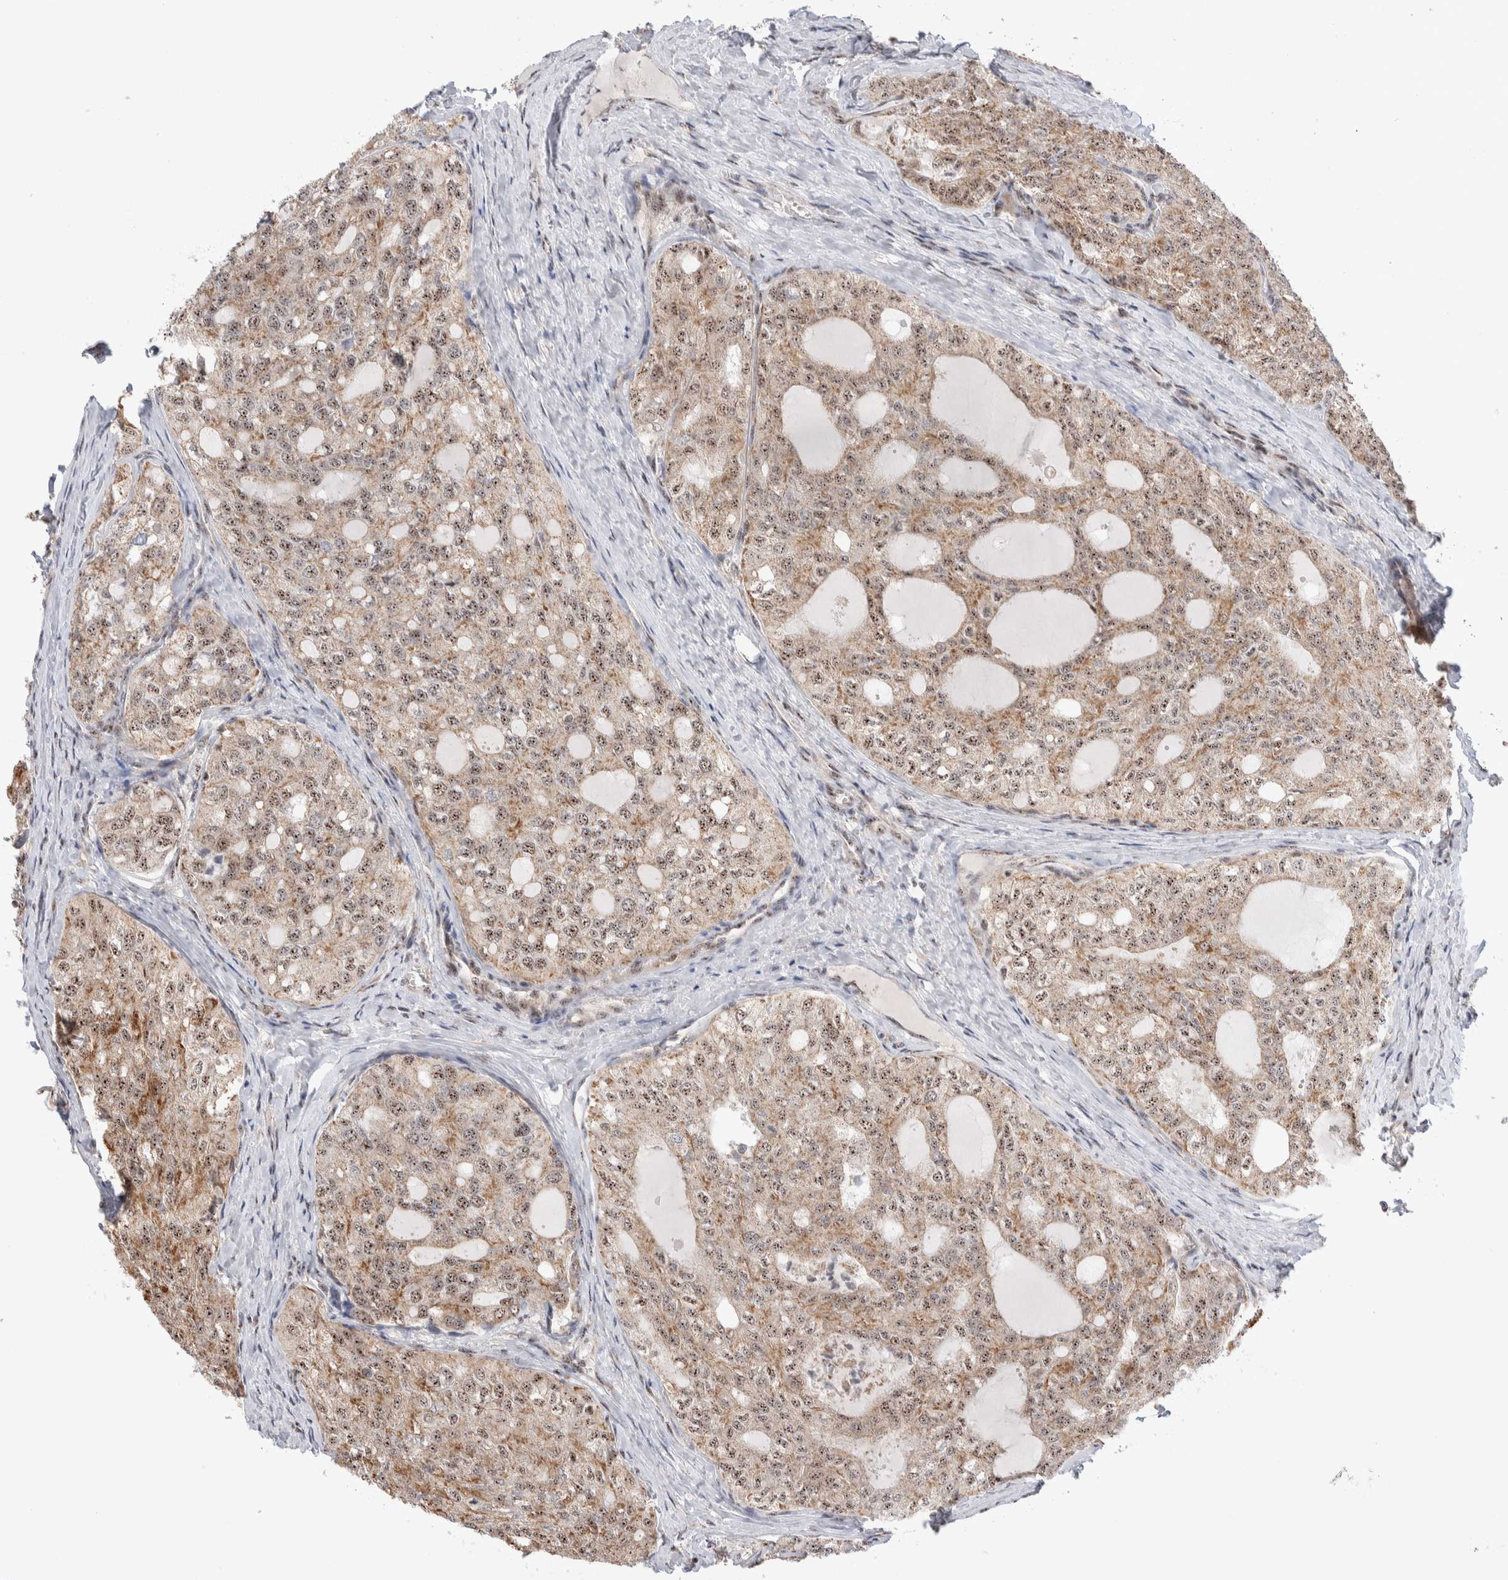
{"staining": {"intensity": "moderate", "quantity": ">75%", "location": "cytoplasmic/membranous,nuclear"}, "tissue": "thyroid cancer", "cell_type": "Tumor cells", "image_type": "cancer", "snomed": [{"axis": "morphology", "description": "Follicular adenoma carcinoma, NOS"}, {"axis": "topography", "description": "Thyroid gland"}], "caption": "Follicular adenoma carcinoma (thyroid) stained for a protein (brown) displays moderate cytoplasmic/membranous and nuclear positive positivity in approximately >75% of tumor cells.", "gene": "ZNF695", "patient": {"sex": "male", "age": 75}}